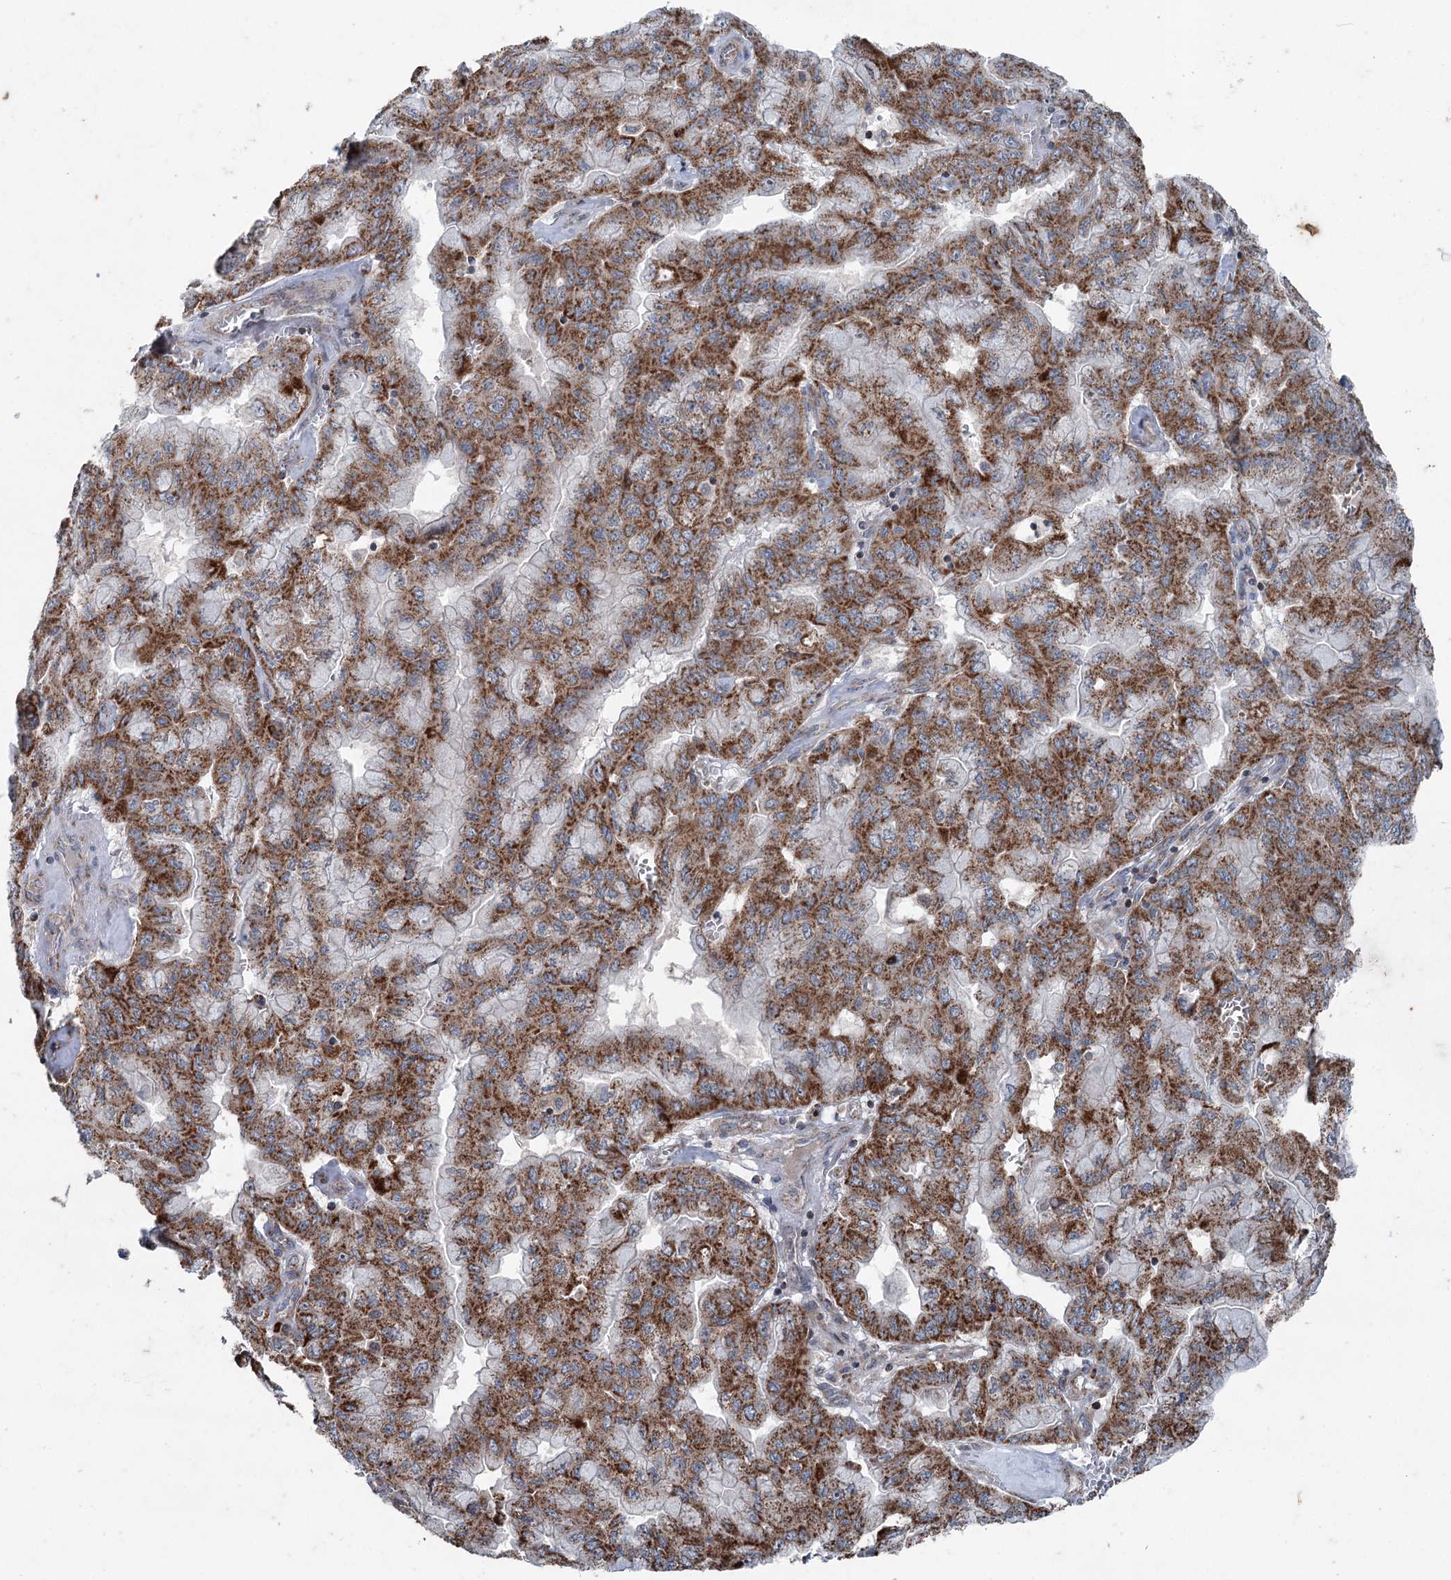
{"staining": {"intensity": "strong", "quantity": ">75%", "location": "cytoplasmic/membranous"}, "tissue": "pancreatic cancer", "cell_type": "Tumor cells", "image_type": "cancer", "snomed": [{"axis": "morphology", "description": "Adenocarcinoma, NOS"}, {"axis": "topography", "description": "Pancreas"}], "caption": "Immunohistochemistry staining of pancreatic adenocarcinoma, which demonstrates high levels of strong cytoplasmic/membranous staining in approximately >75% of tumor cells indicating strong cytoplasmic/membranous protein positivity. The staining was performed using DAB (brown) for protein detection and nuclei were counterstained in hematoxylin (blue).", "gene": "UCN3", "patient": {"sex": "male", "age": 51}}